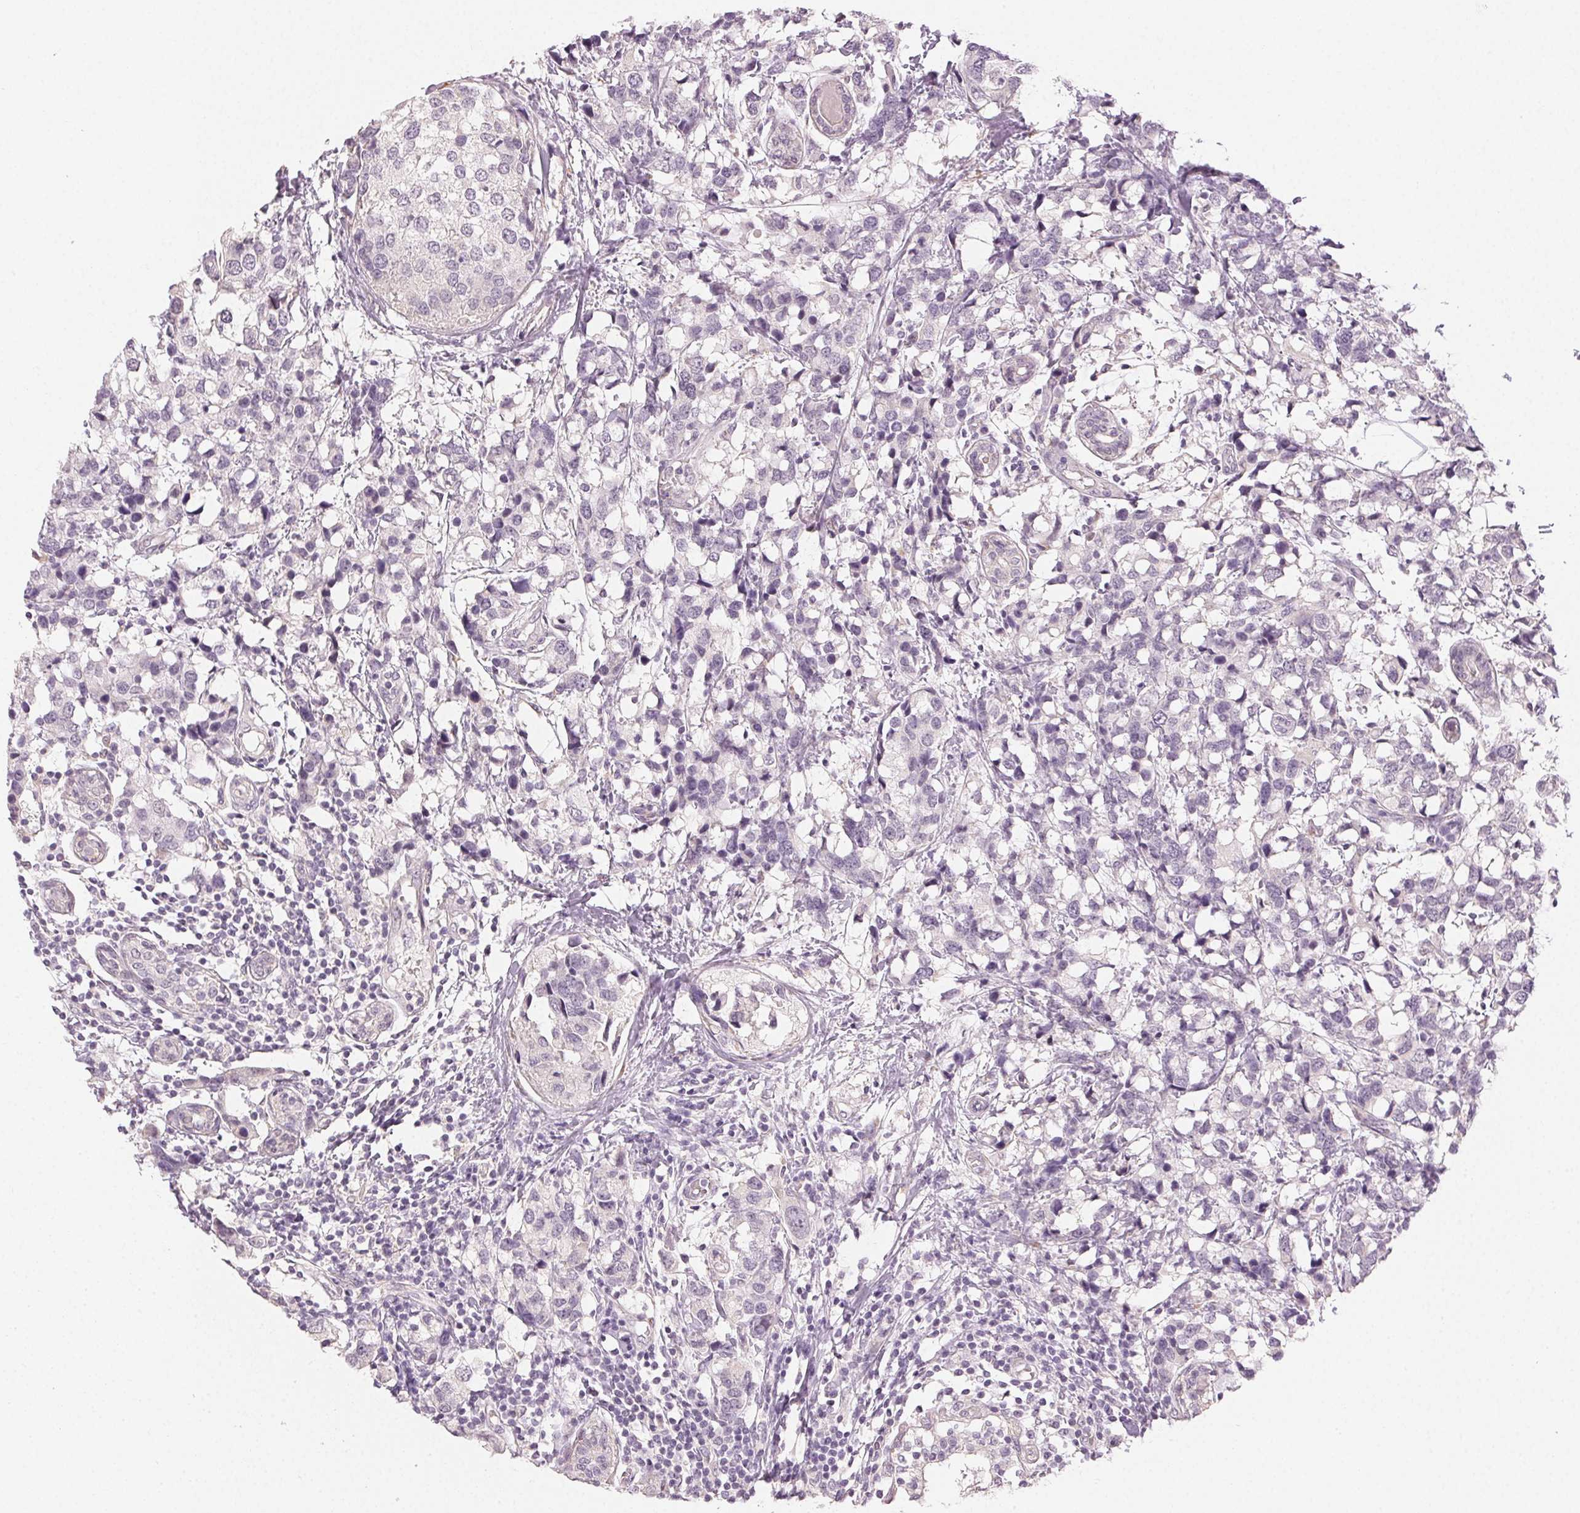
{"staining": {"intensity": "negative", "quantity": "none", "location": "none"}, "tissue": "breast cancer", "cell_type": "Tumor cells", "image_type": "cancer", "snomed": [{"axis": "morphology", "description": "Lobular carcinoma"}, {"axis": "topography", "description": "Breast"}], "caption": "Protein analysis of lobular carcinoma (breast) exhibits no significant positivity in tumor cells. (DAB (3,3'-diaminobenzidine) immunohistochemistry (IHC), high magnification).", "gene": "MAP1LC3A", "patient": {"sex": "female", "age": 59}}